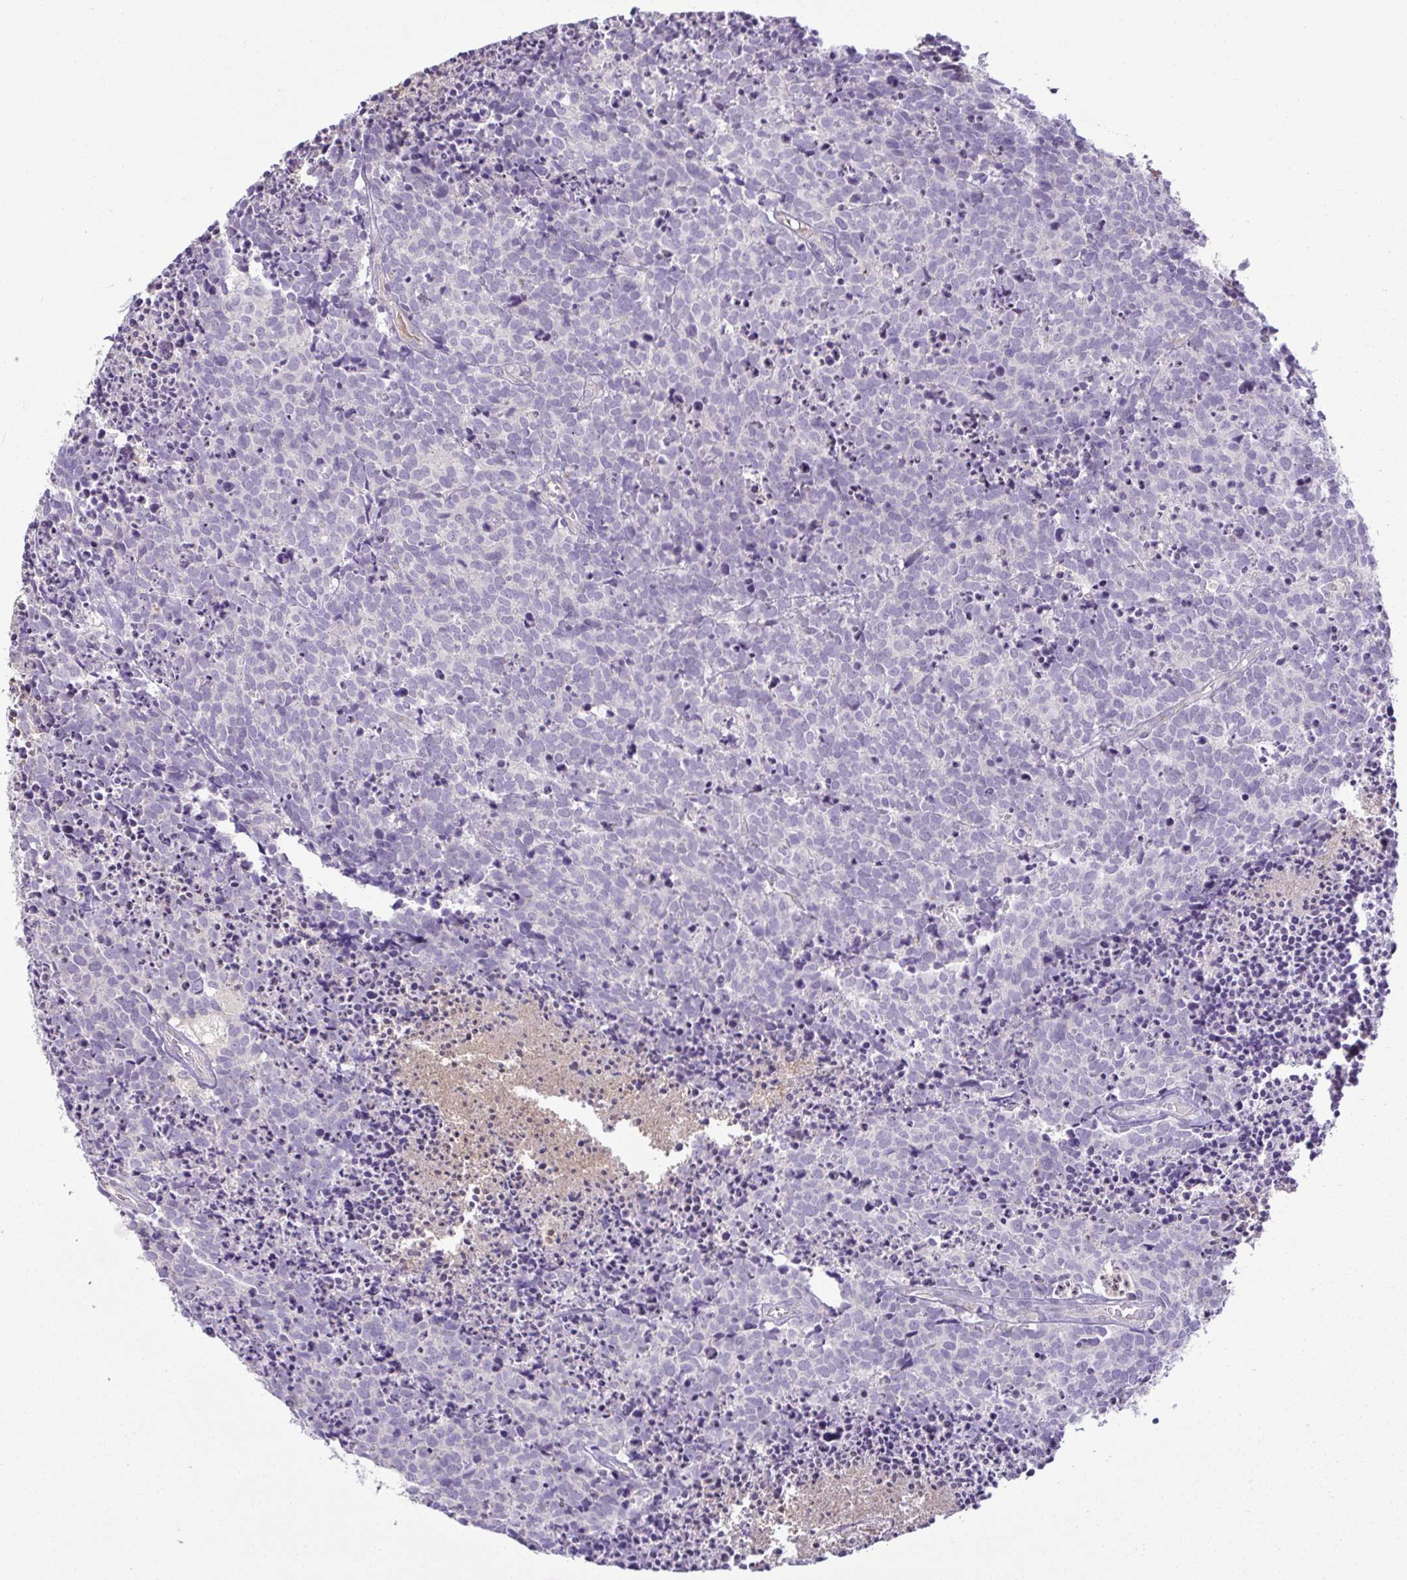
{"staining": {"intensity": "negative", "quantity": "none", "location": "none"}, "tissue": "carcinoid", "cell_type": "Tumor cells", "image_type": "cancer", "snomed": [{"axis": "morphology", "description": "Carcinoid, malignant, NOS"}, {"axis": "topography", "description": "Skin"}], "caption": "Immunohistochemical staining of human carcinoid displays no significant staining in tumor cells.", "gene": "CMPK1", "patient": {"sex": "female", "age": 79}}